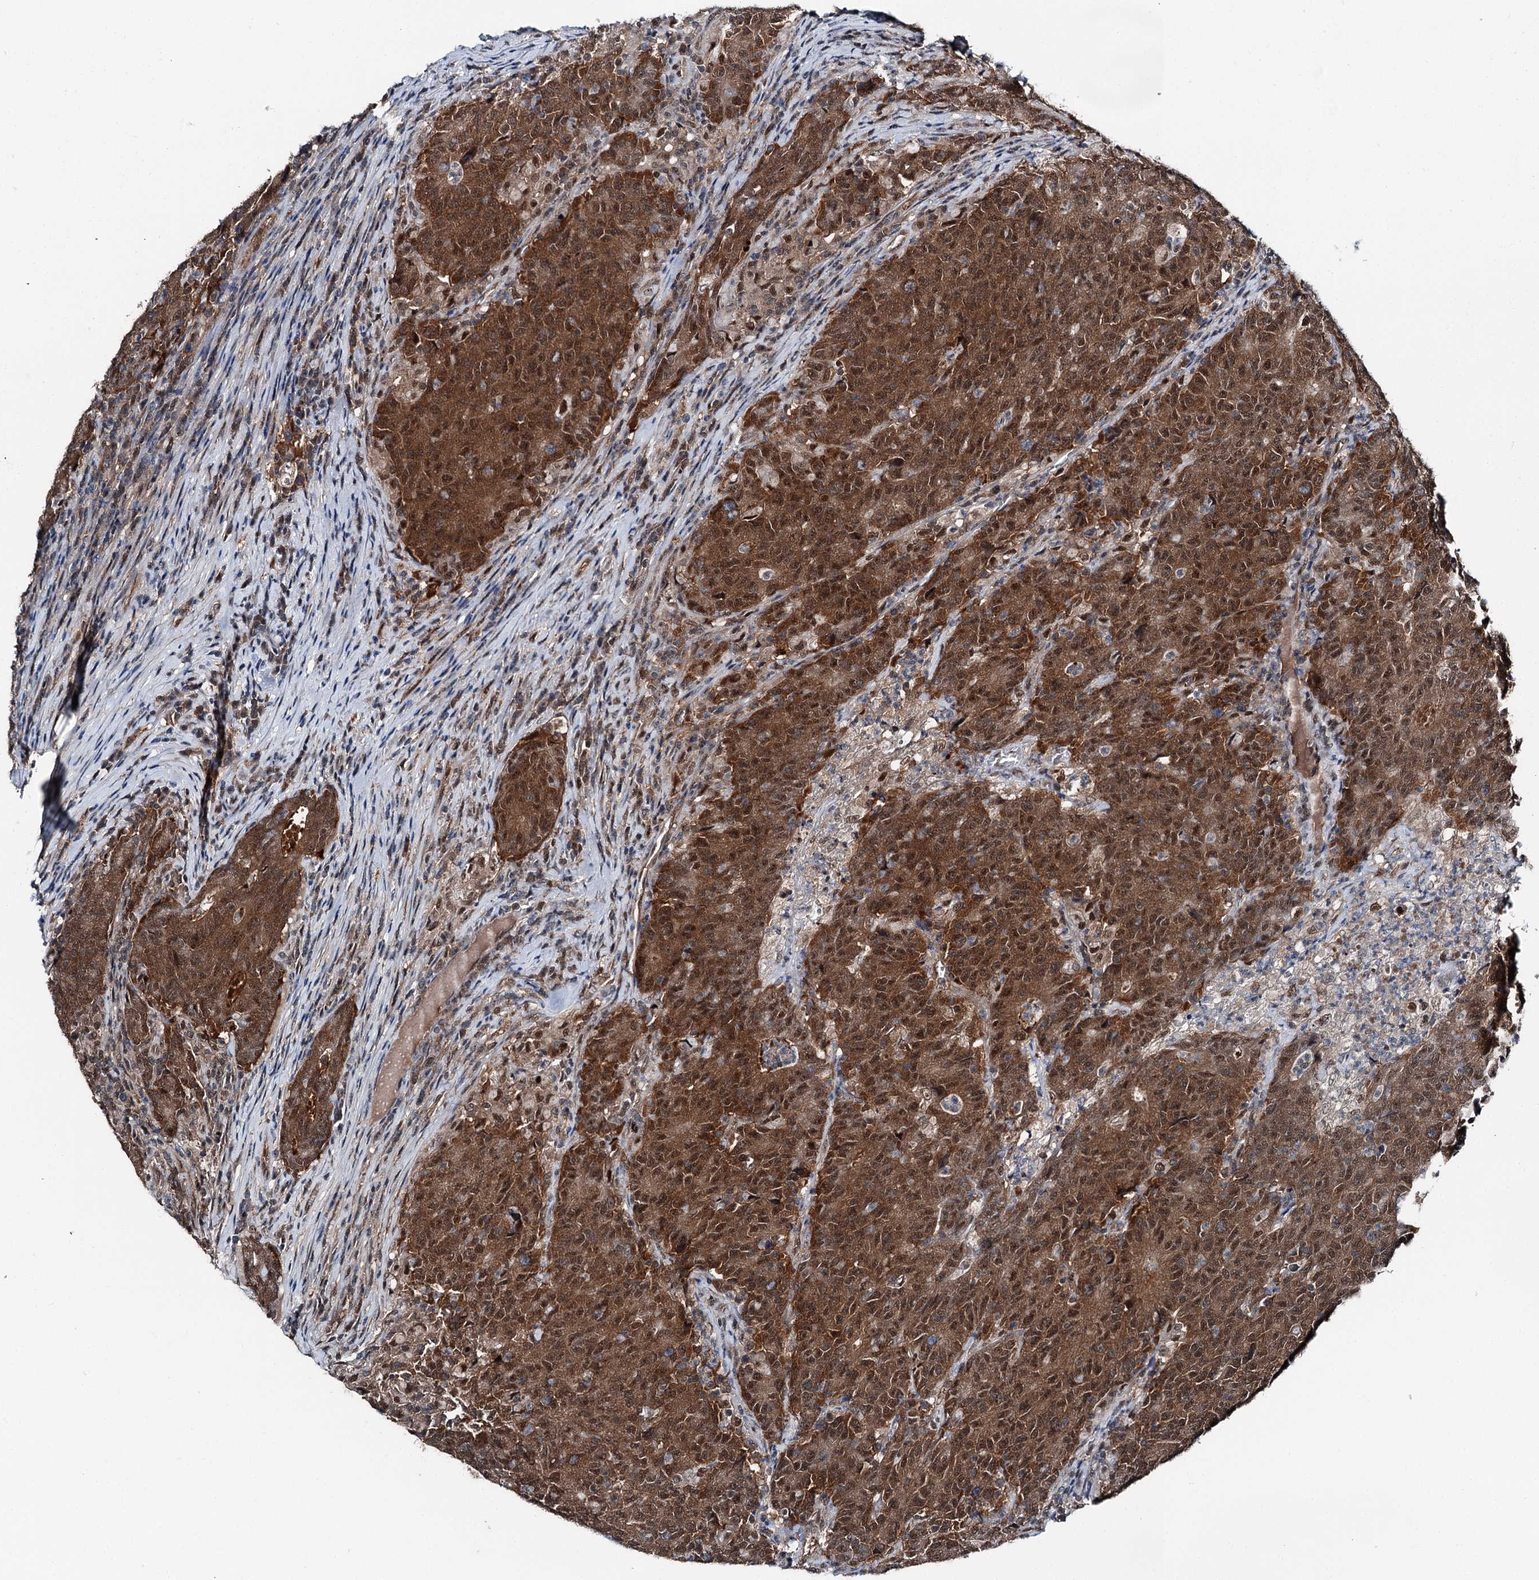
{"staining": {"intensity": "moderate", "quantity": ">75%", "location": "cytoplasmic/membranous,nuclear"}, "tissue": "colorectal cancer", "cell_type": "Tumor cells", "image_type": "cancer", "snomed": [{"axis": "morphology", "description": "Adenocarcinoma, NOS"}, {"axis": "topography", "description": "Colon"}], "caption": "Protein expression analysis of human adenocarcinoma (colorectal) reveals moderate cytoplasmic/membranous and nuclear staining in approximately >75% of tumor cells. (DAB (3,3'-diaminobenzidine) IHC, brown staining for protein, blue staining for nuclei).", "gene": "PSMD13", "patient": {"sex": "female", "age": 75}}